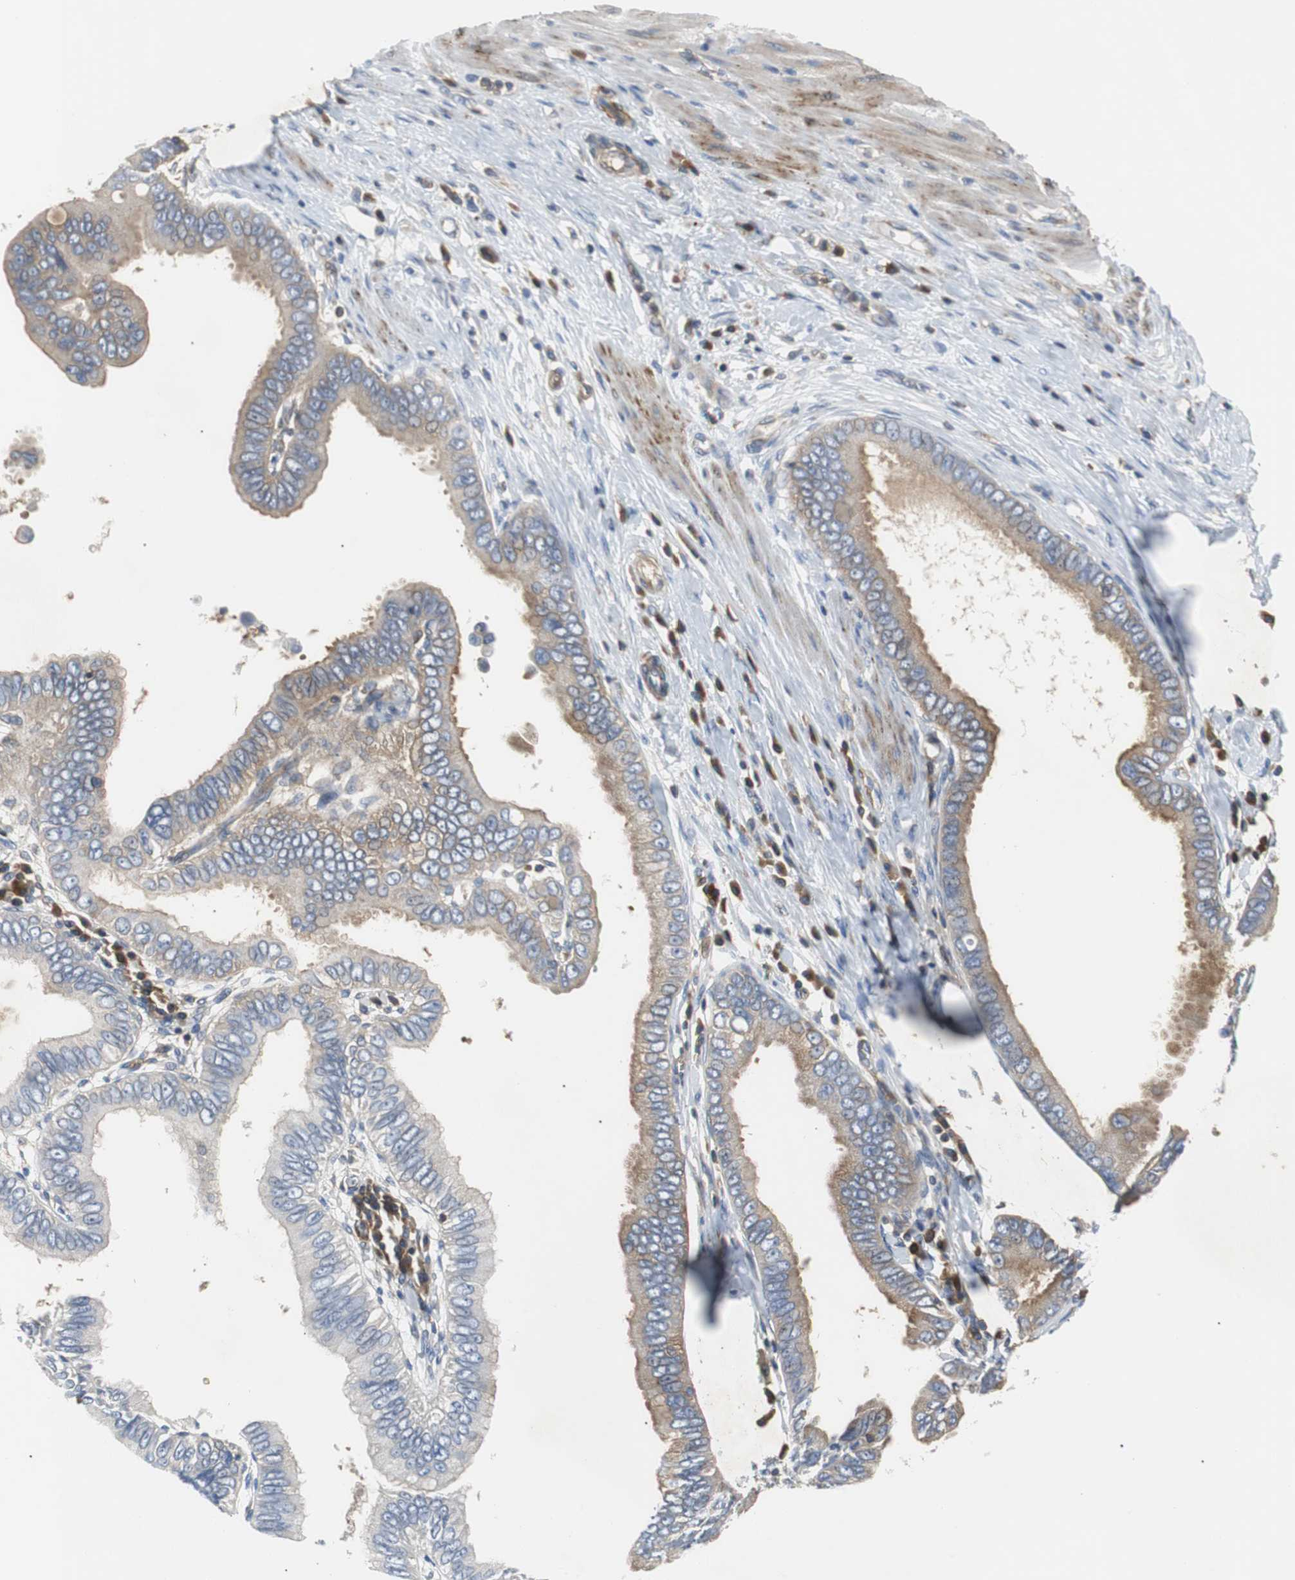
{"staining": {"intensity": "moderate", "quantity": "25%-75%", "location": "cytoplasmic/membranous"}, "tissue": "pancreatic cancer", "cell_type": "Tumor cells", "image_type": "cancer", "snomed": [{"axis": "morphology", "description": "Normal tissue, NOS"}, {"axis": "topography", "description": "Lymph node"}], "caption": "Protein staining reveals moderate cytoplasmic/membranous expression in approximately 25%-75% of tumor cells in pancreatic cancer. The protein is shown in brown color, while the nuclei are stained blue.", "gene": "GYS1", "patient": {"sex": "male", "age": 50}}